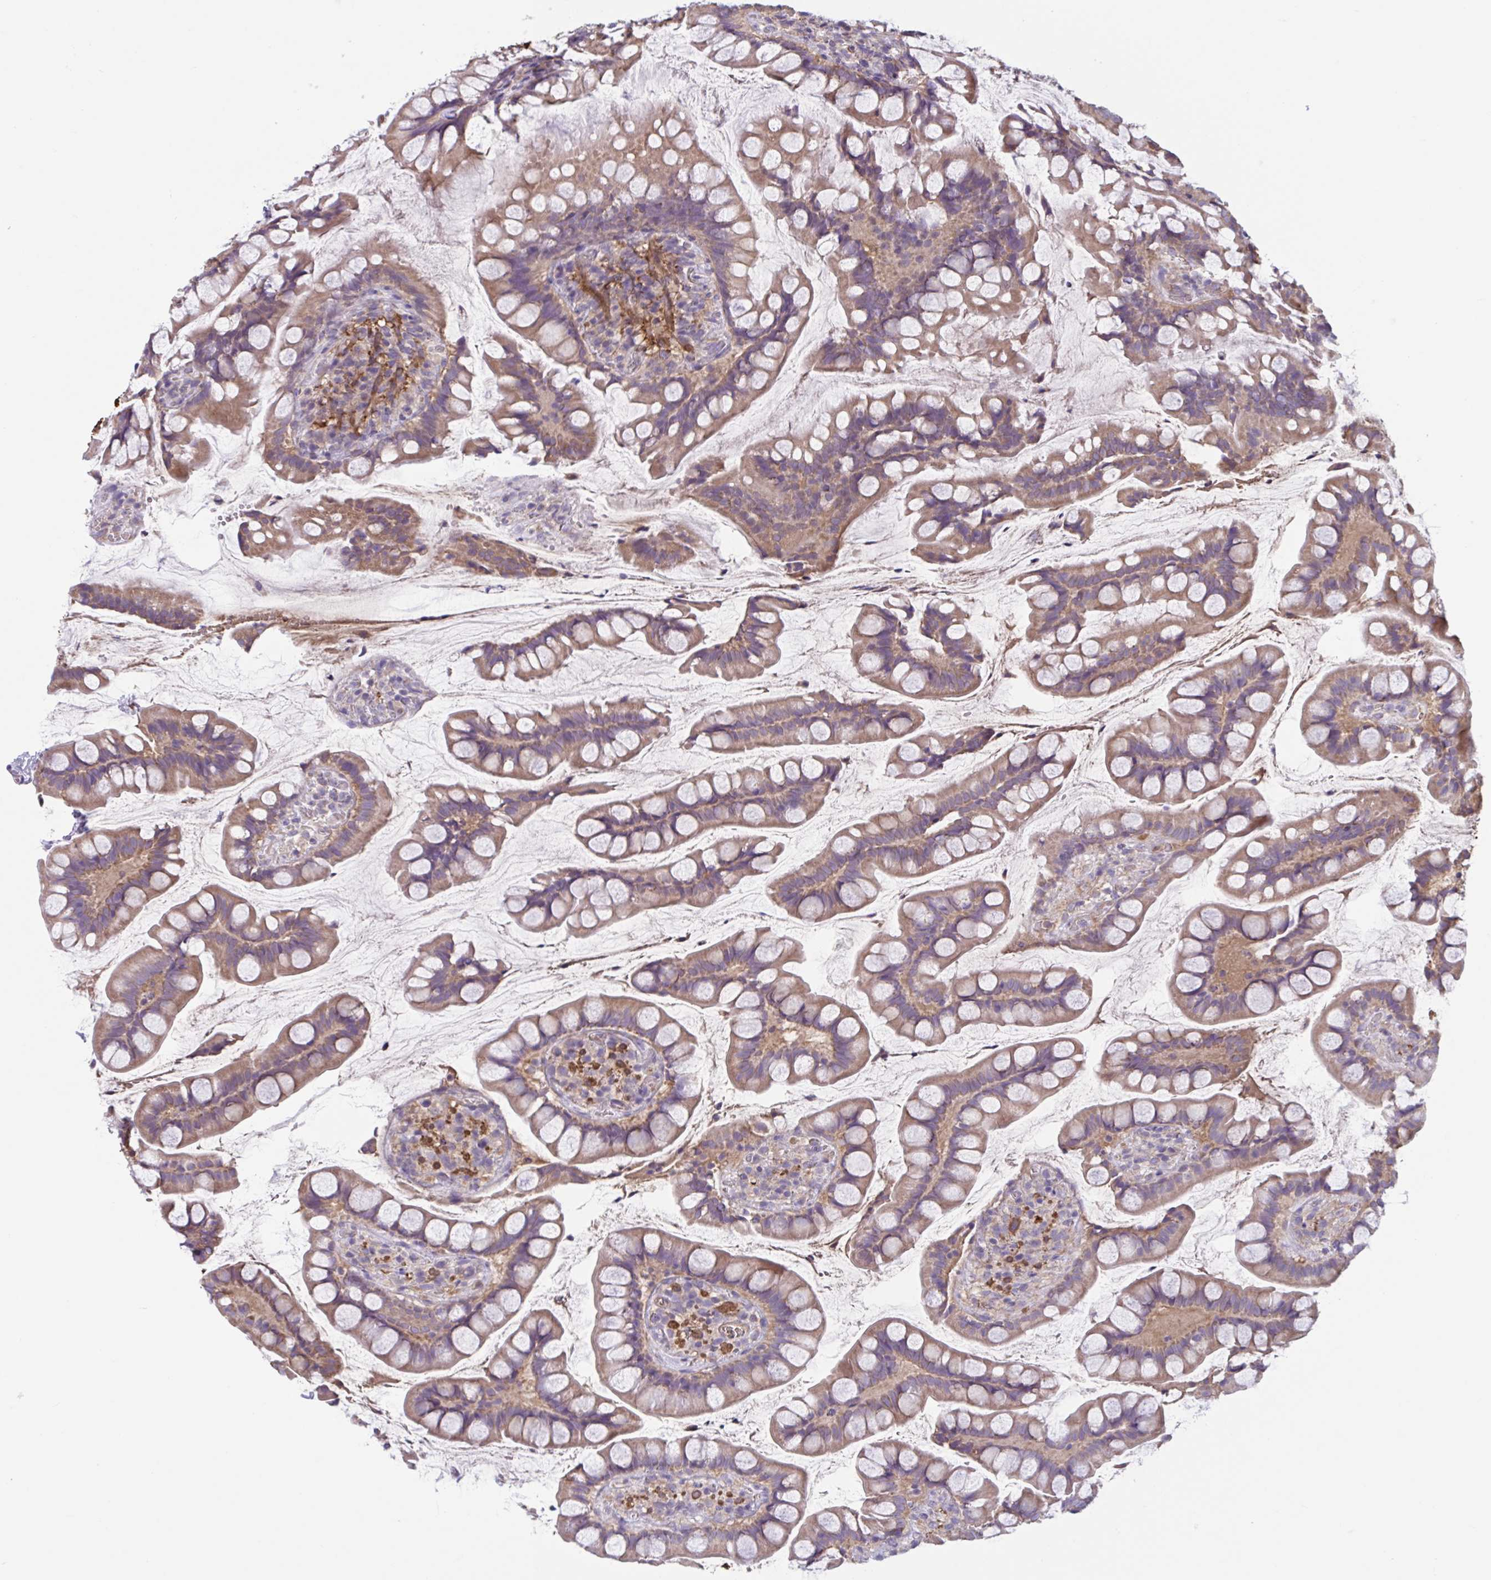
{"staining": {"intensity": "weak", "quantity": ">75%", "location": "cytoplasmic/membranous"}, "tissue": "small intestine", "cell_type": "Glandular cells", "image_type": "normal", "snomed": [{"axis": "morphology", "description": "Normal tissue, NOS"}, {"axis": "topography", "description": "Small intestine"}], "caption": "Weak cytoplasmic/membranous protein expression is present in about >75% of glandular cells in small intestine.", "gene": "WNT9B", "patient": {"sex": "male", "age": 70}}